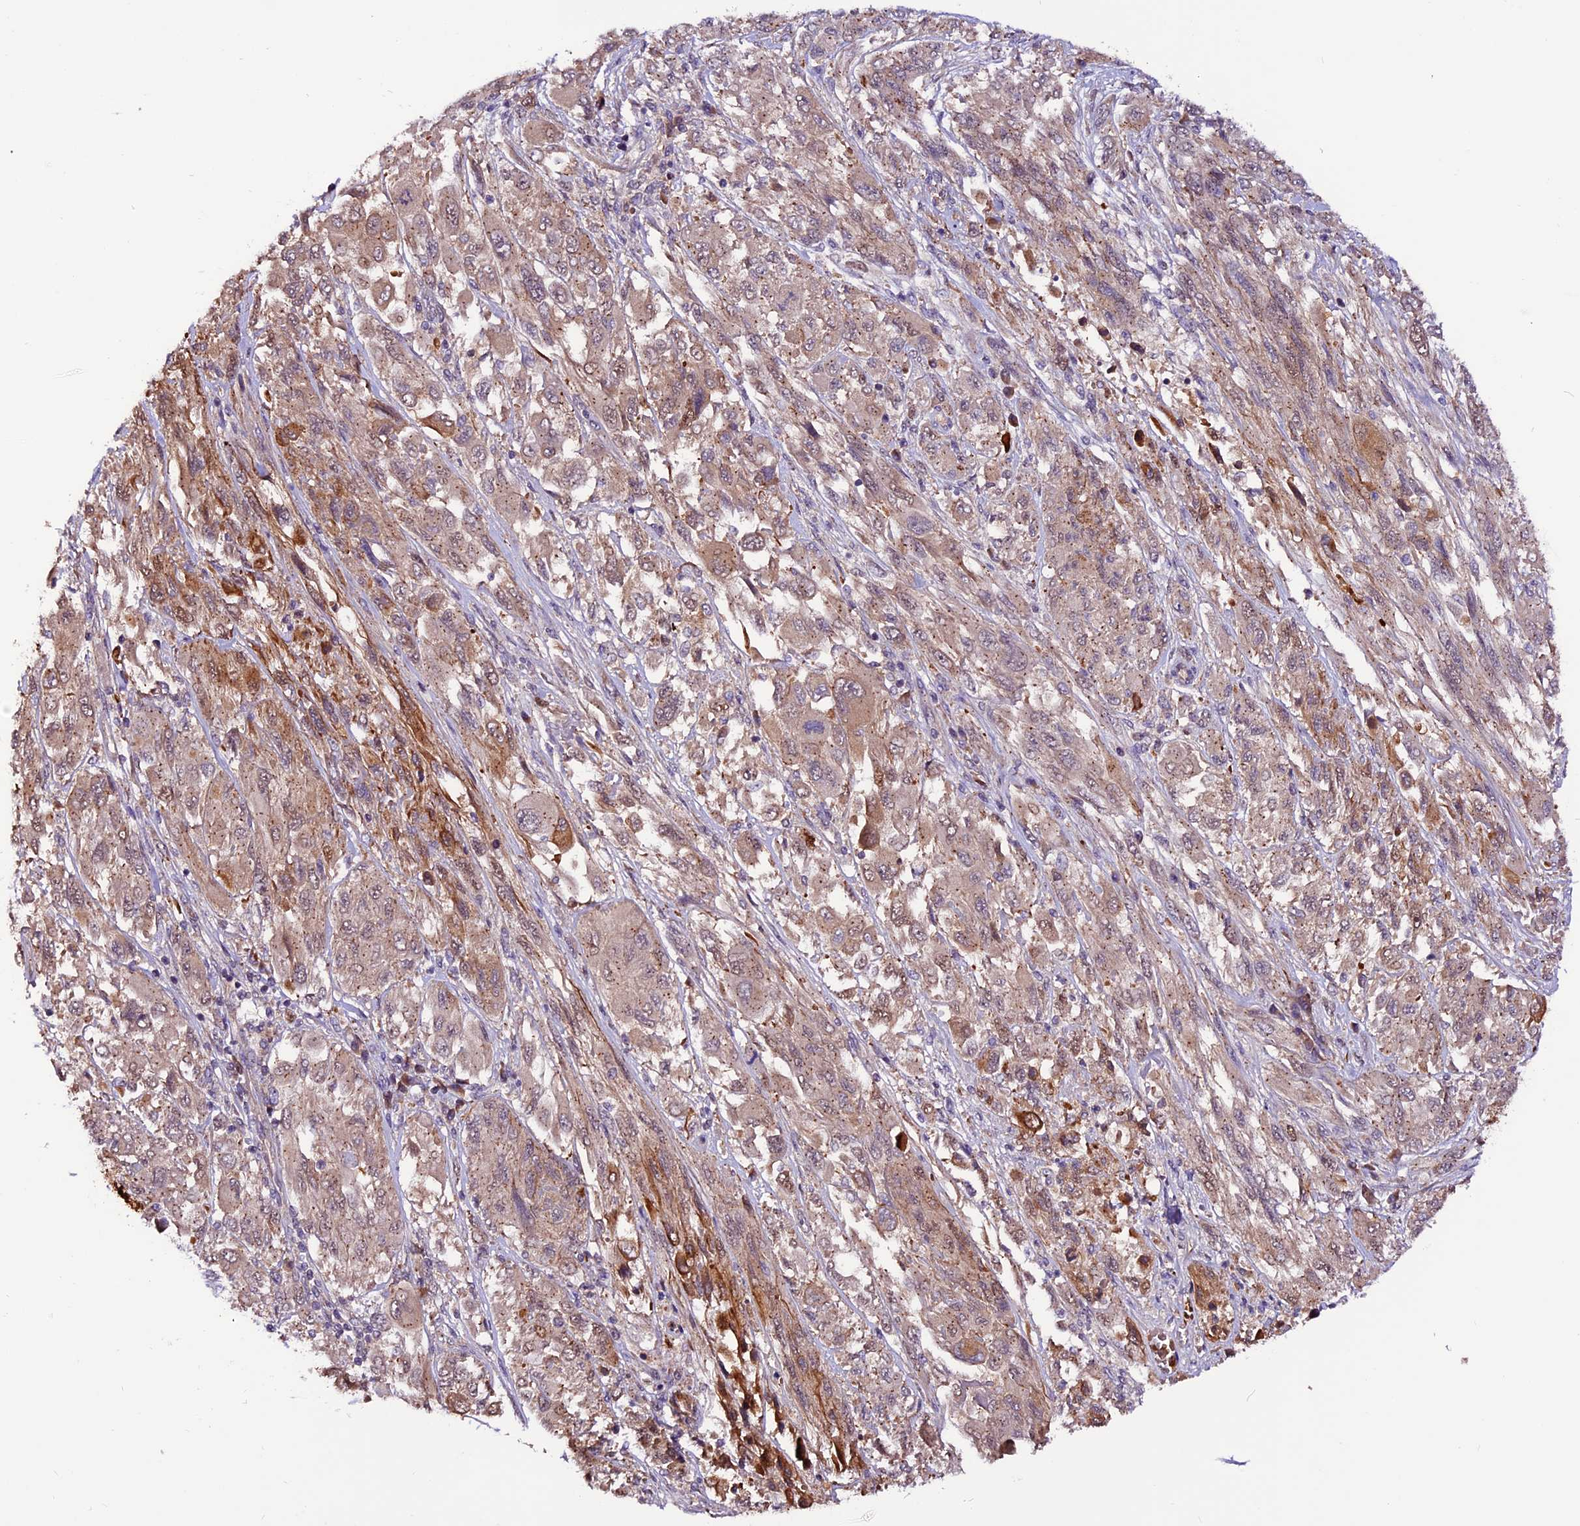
{"staining": {"intensity": "moderate", "quantity": ">75%", "location": "cytoplasmic/membranous"}, "tissue": "melanoma", "cell_type": "Tumor cells", "image_type": "cancer", "snomed": [{"axis": "morphology", "description": "Malignant melanoma, NOS"}, {"axis": "topography", "description": "Skin"}], "caption": "A medium amount of moderate cytoplasmic/membranous staining is present in approximately >75% of tumor cells in melanoma tissue.", "gene": "RINL", "patient": {"sex": "female", "age": 91}}